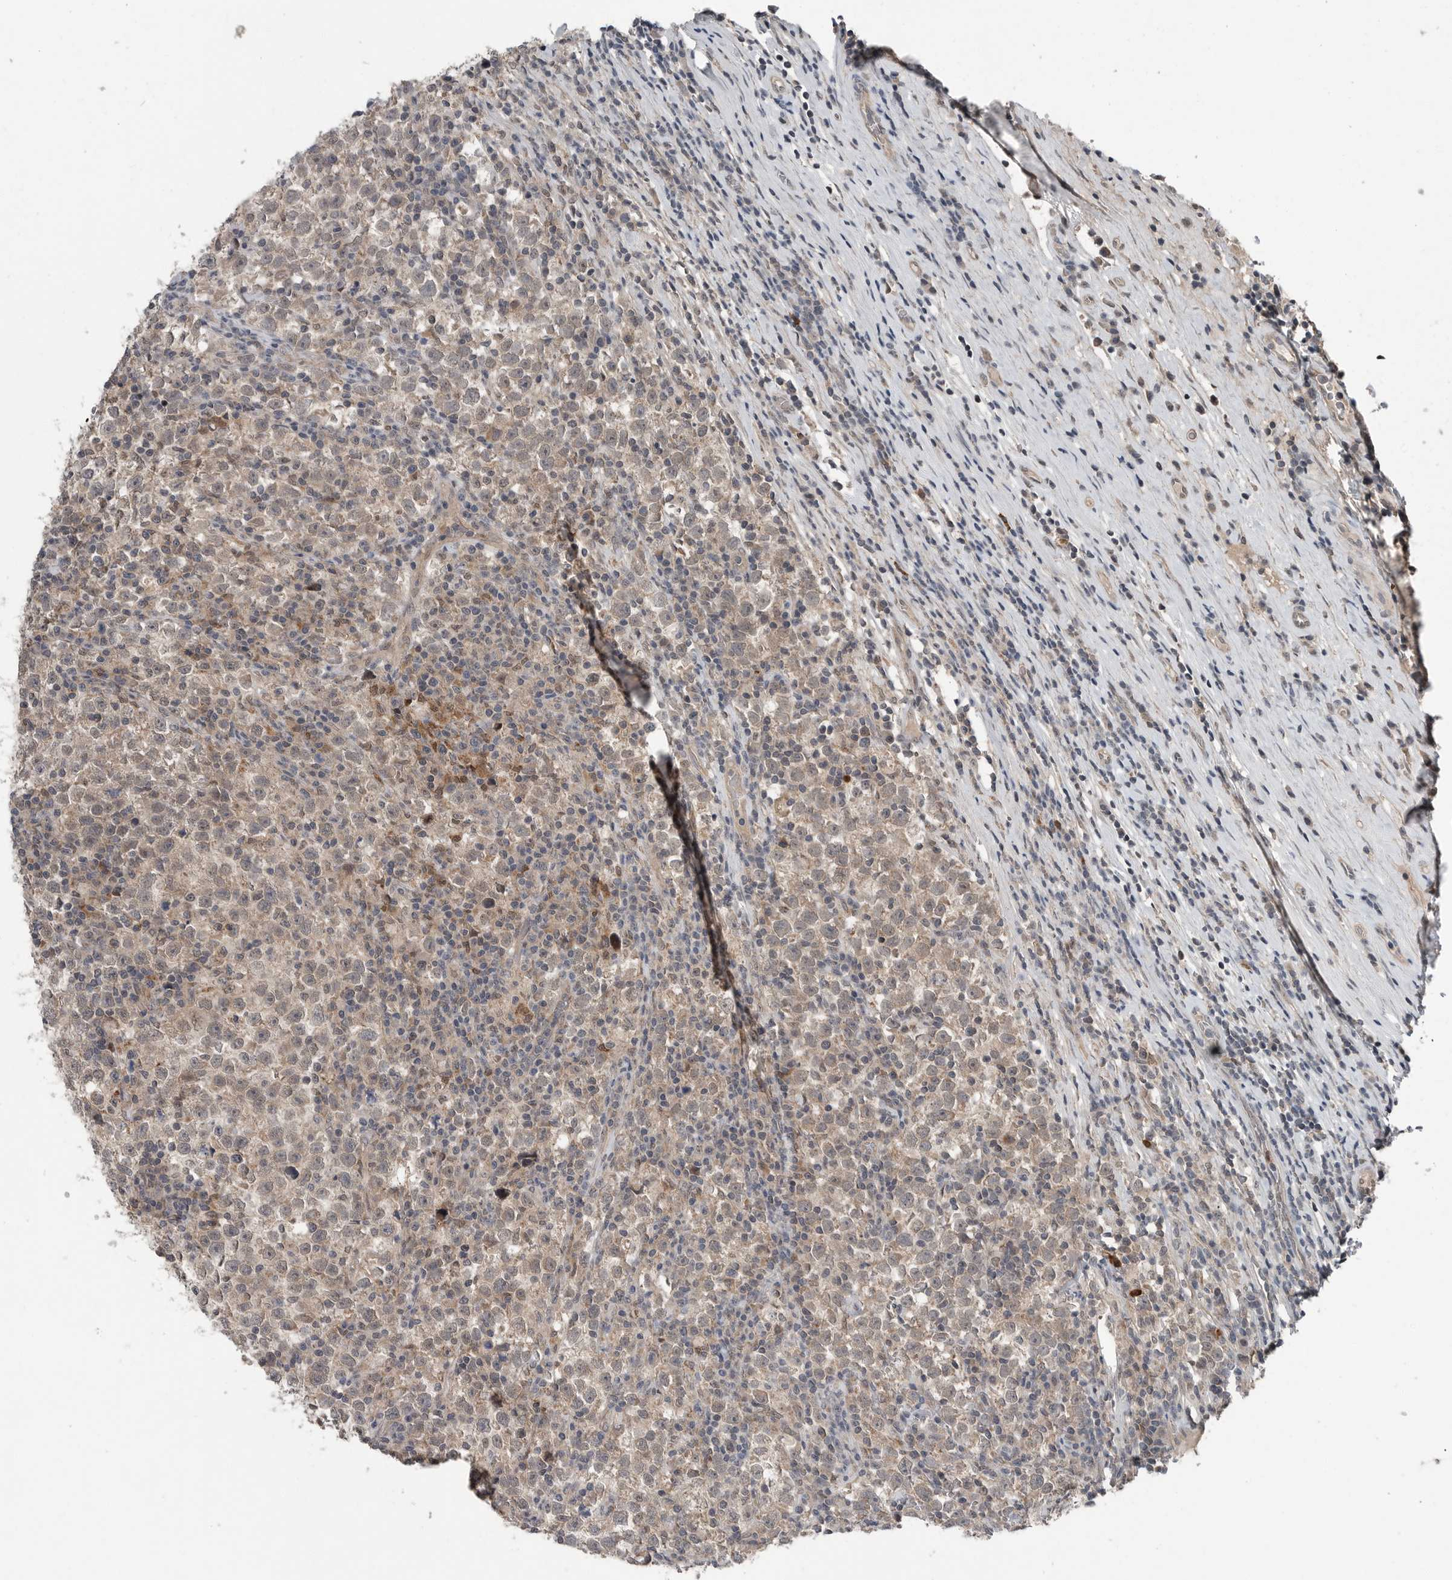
{"staining": {"intensity": "weak", "quantity": ">75%", "location": "cytoplasmic/membranous"}, "tissue": "testis cancer", "cell_type": "Tumor cells", "image_type": "cancer", "snomed": [{"axis": "morphology", "description": "Normal tissue, NOS"}, {"axis": "morphology", "description": "Seminoma, NOS"}, {"axis": "topography", "description": "Testis"}], "caption": "Immunohistochemistry (IHC) histopathology image of neoplastic tissue: testis cancer (seminoma) stained using immunohistochemistry (IHC) exhibits low levels of weak protein expression localized specifically in the cytoplasmic/membranous of tumor cells, appearing as a cytoplasmic/membranous brown color.", "gene": "SCP2", "patient": {"sex": "male", "age": 43}}